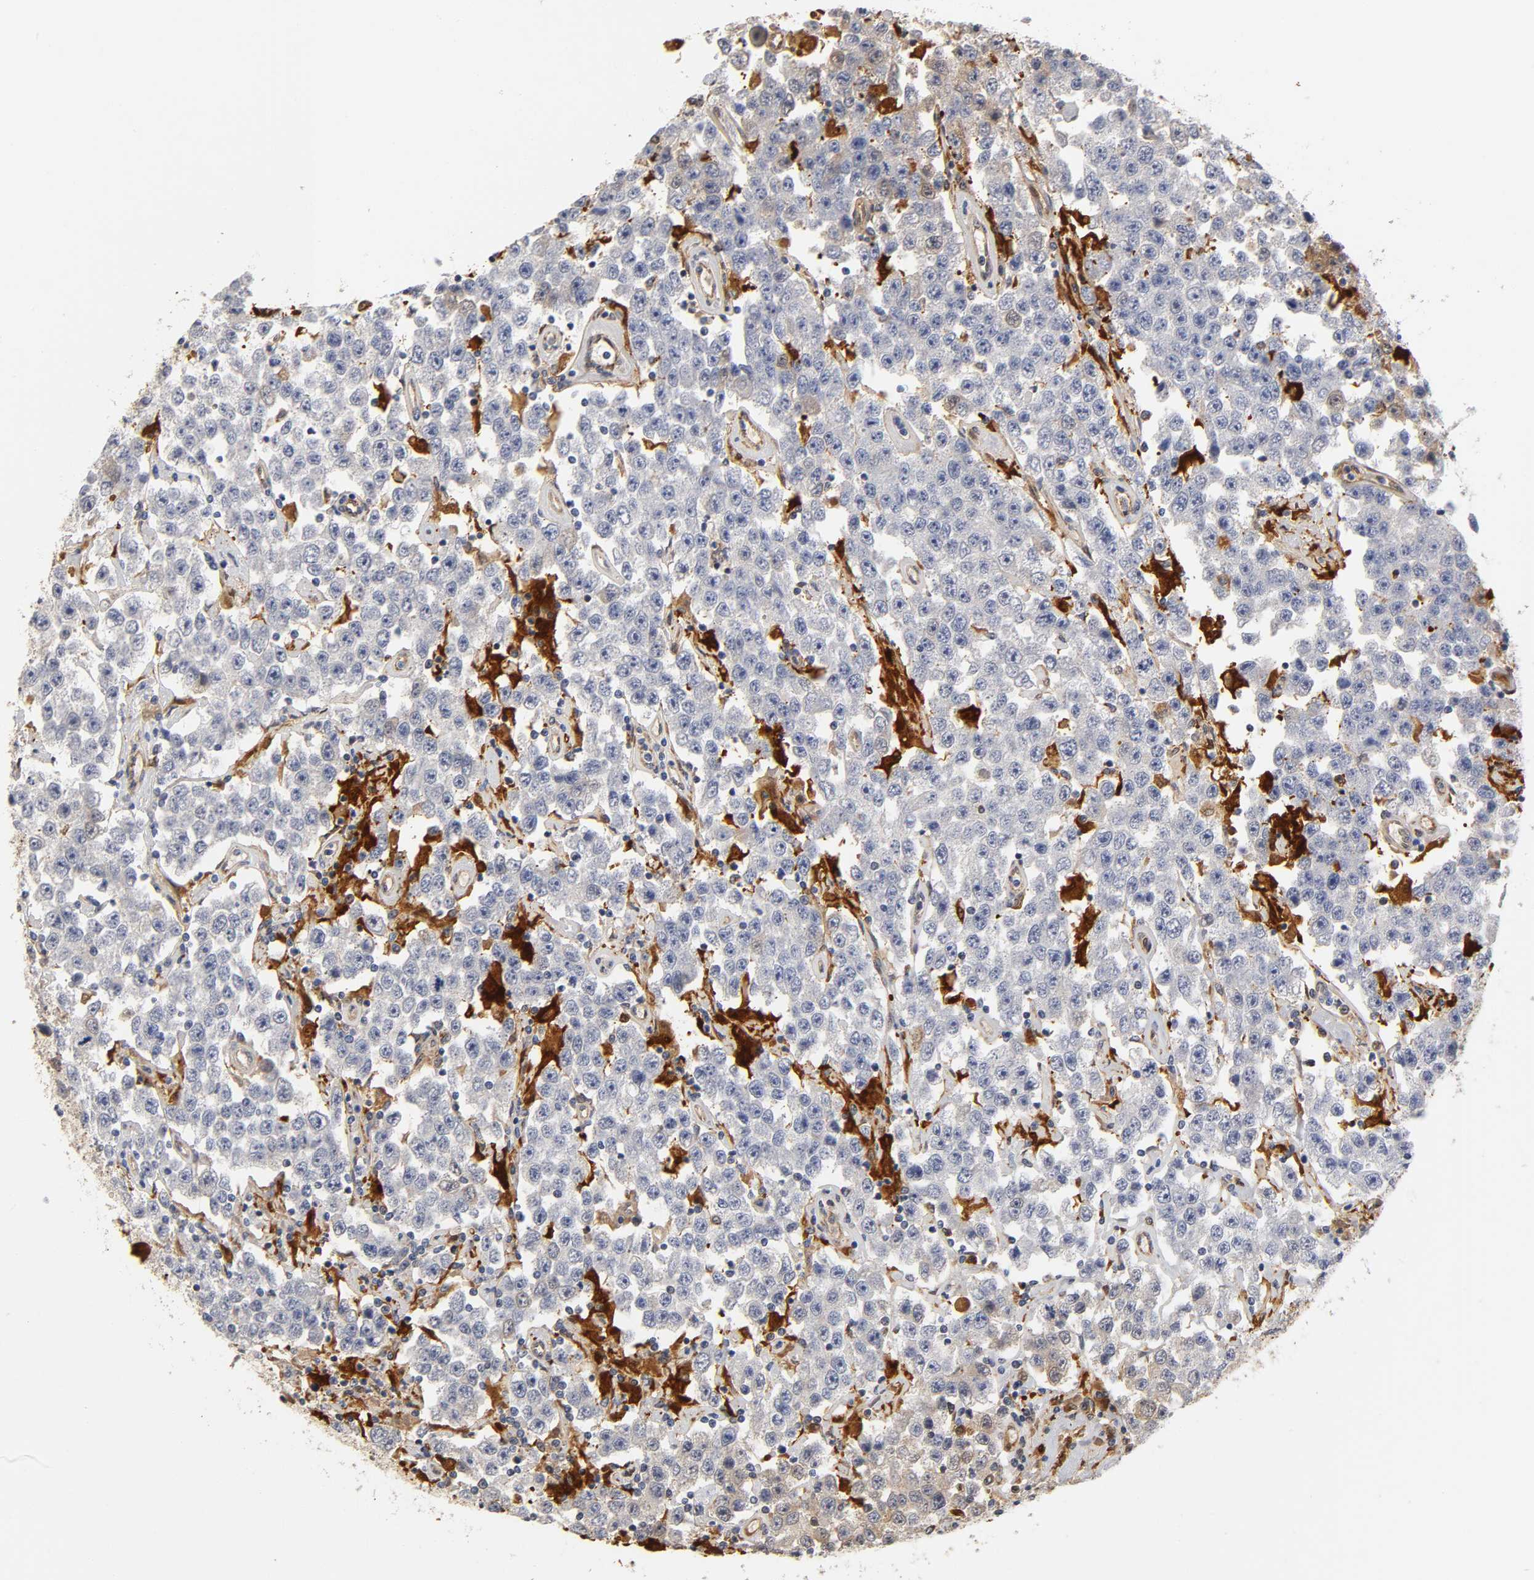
{"staining": {"intensity": "negative", "quantity": "none", "location": "none"}, "tissue": "testis cancer", "cell_type": "Tumor cells", "image_type": "cancer", "snomed": [{"axis": "morphology", "description": "Seminoma, NOS"}, {"axis": "topography", "description": "Testis"}], "caption": "Immunohistochemistry image of human testis cancer (seminoma) stained for a protein (brown), which reveals no staining in tumor cells.", "gene": "ISG15", "patient": {"sex": "male", "age": 52}}